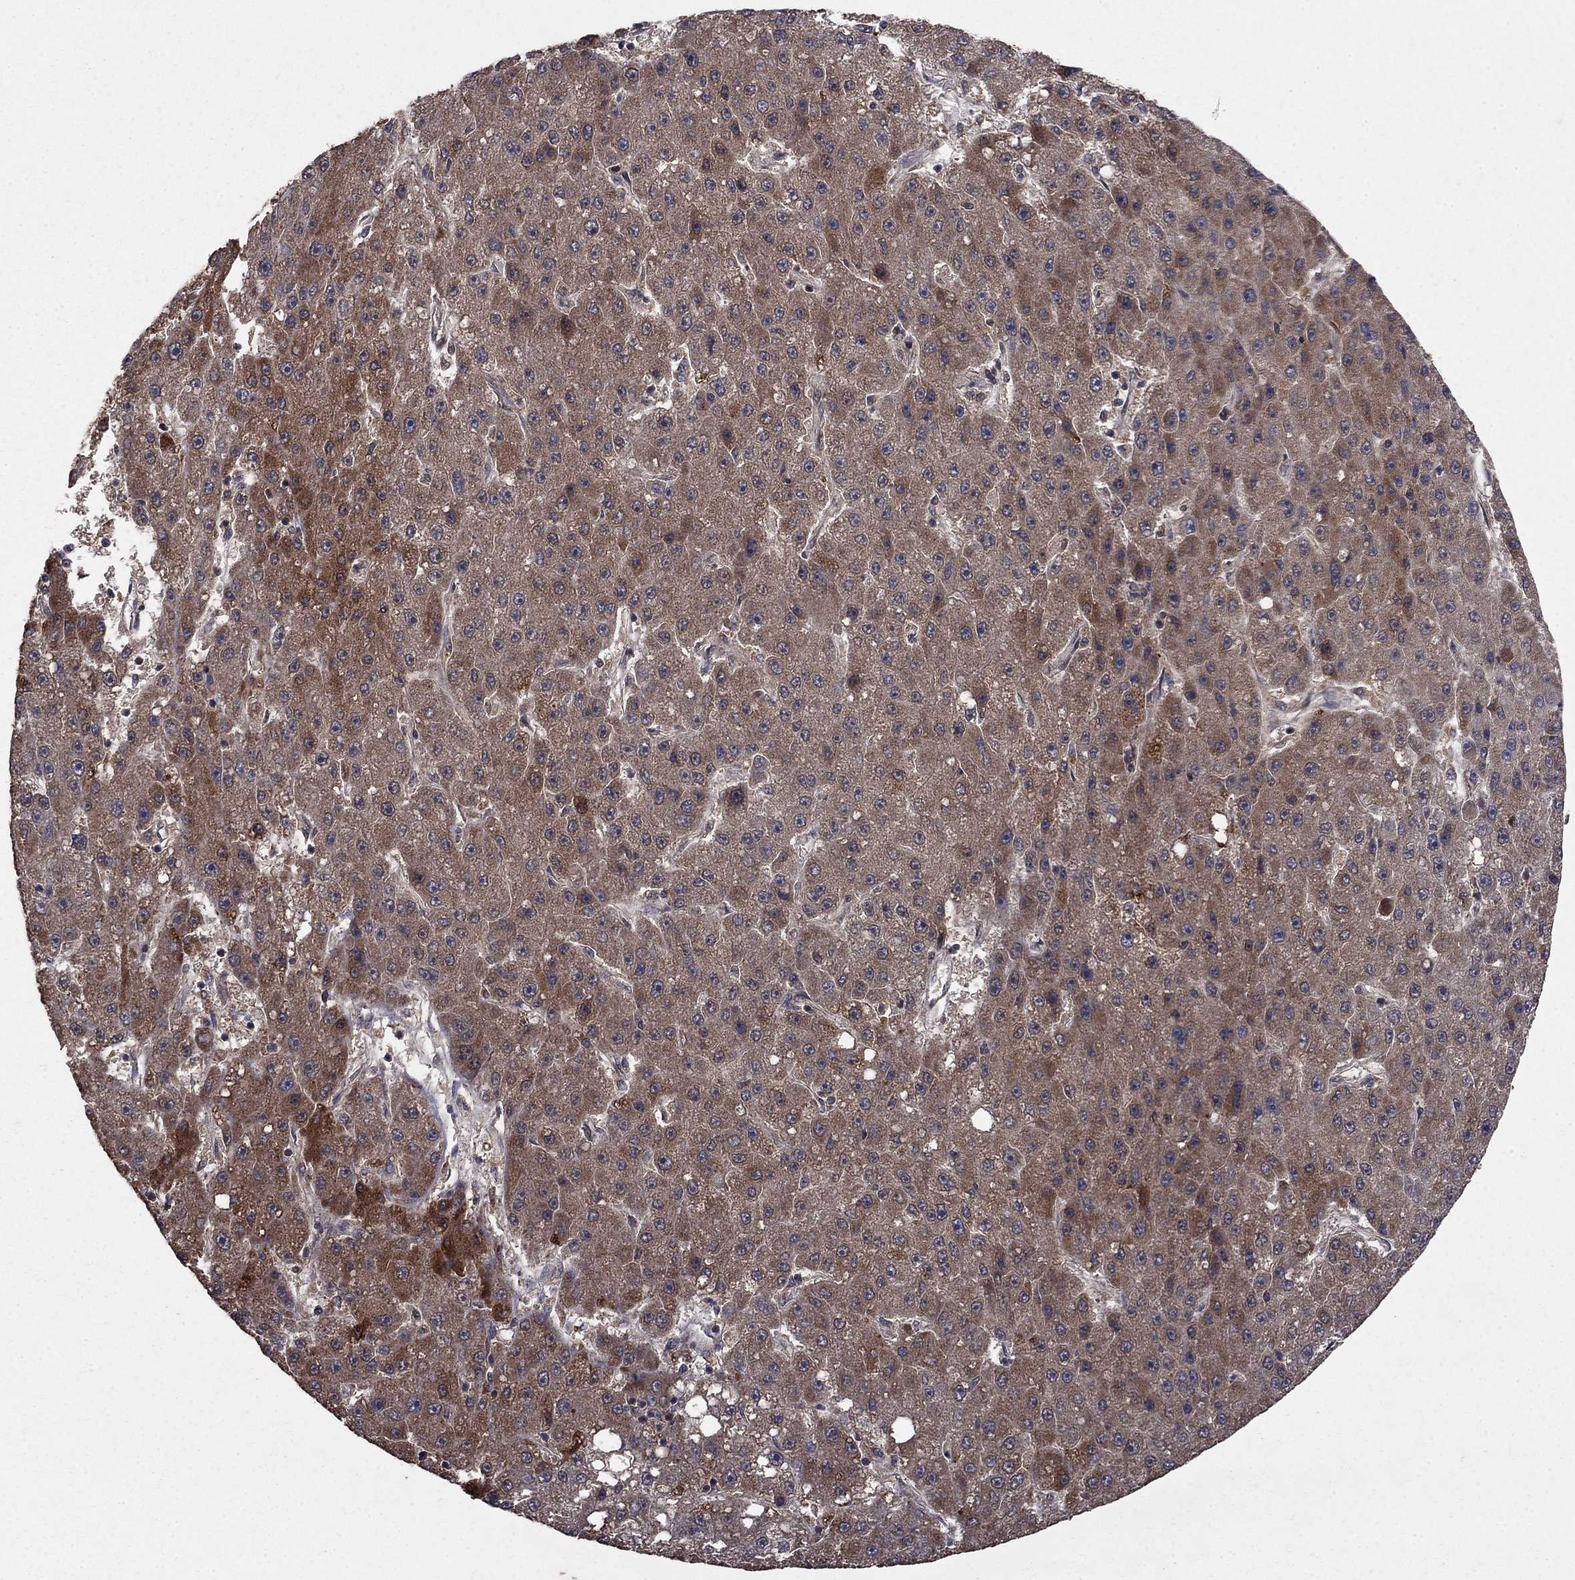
{"staining": {"intensity": "moderate", "quantity": "25%-75%", "location": "cytoplasmic/membranous"}, "tissue": "liver cancer", "cell_type": "Tumor cells", "image_type": "cancer", "snomed": [{"axis": "morphology", "description": "Carcinoma, Hepatocellular, NOS"}, {"axis": "topography", "description": "Liver"}], "caption": "A photomicrograph of liver cancer (hepatocellular carcinoma) stained for a protein shows moderate cytoplasmic/membranous brown staining in tumor cells. (IHC, brightfield microscopy, high magnification).", "gene": "DHRS1", "patient": {"sex": "male", "age": 67}}